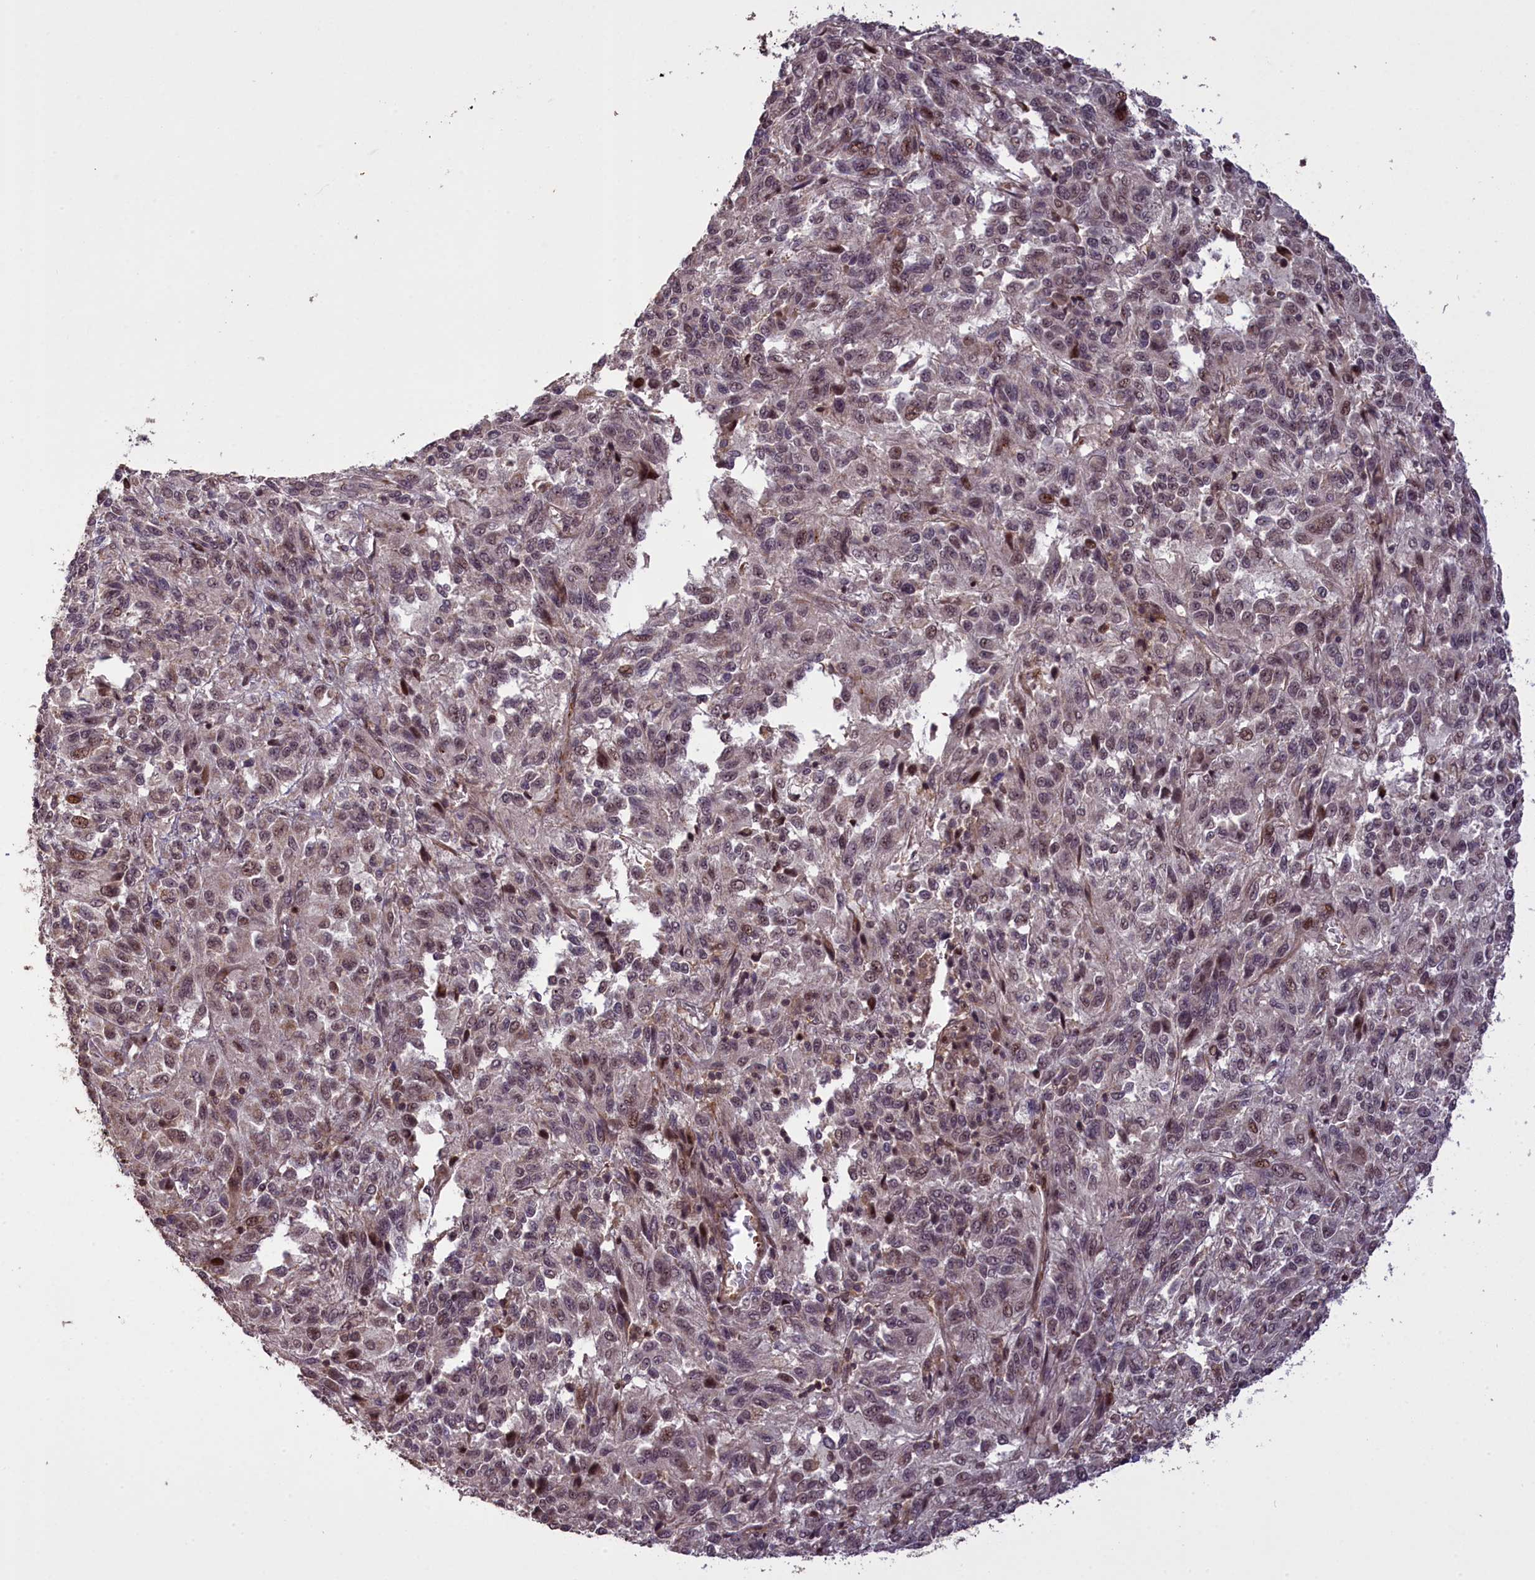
{"staining": {"intensity": "moderate", "quantity": "<25%", "location": "nuclear"}, "tissue": "melanoma", "cell_type": "Tumor cells", "image_type": "cancer", "snomed": [{"axis": "morphology", "description": "Malignant melanoma, Metastatic site"}, {"axis": "topography", "description": "Lung"}], "caption": "Immunohistochemistry (IHC) (DAB) staining of human malignant melanoma (metastatic site) displays moderate nuclear protein positivity in about <25% of tumor cells.", "gene": "FUZ", "patient": {"sex": "male", "age": 64}}